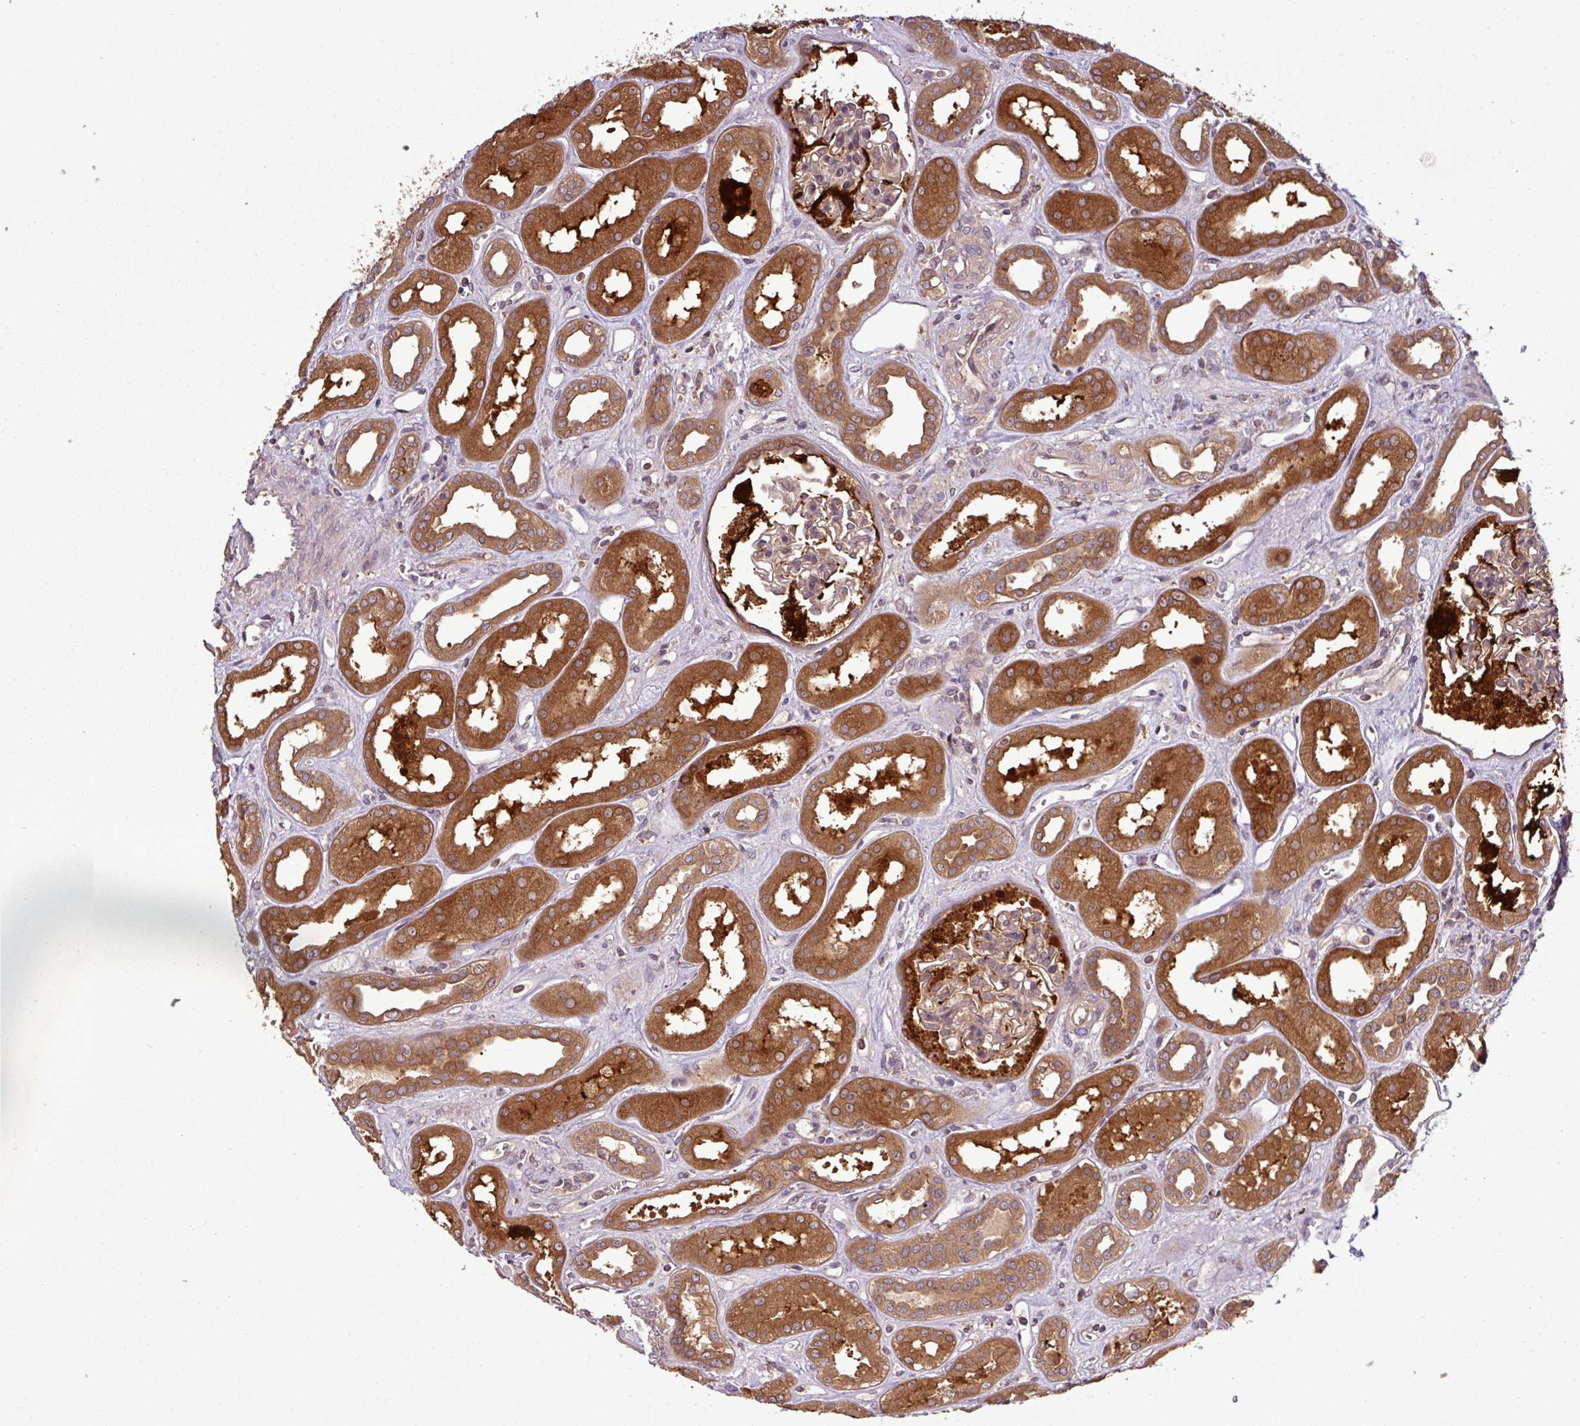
{"staining": {"intensity": "weak", "quantity": "25%-75%", "location": "cytoplasmic/membranous"}, "tissue": "kidney", "cell_type": "Cells in glomeruli", "image_type": "normal", "snomed": [{"axis": "morphology", "description": "Normal tissue, NOS"}, {"axis": "topography", "description": "Kidney"}], "caption": "Kidney stained with IHC exhibits weak cytoplasmic/membranous positivity in about 25%-75% of cells in glomeruli.", "gene": "SIRPB2", "patient": {"sex": "male", "age": 59}}